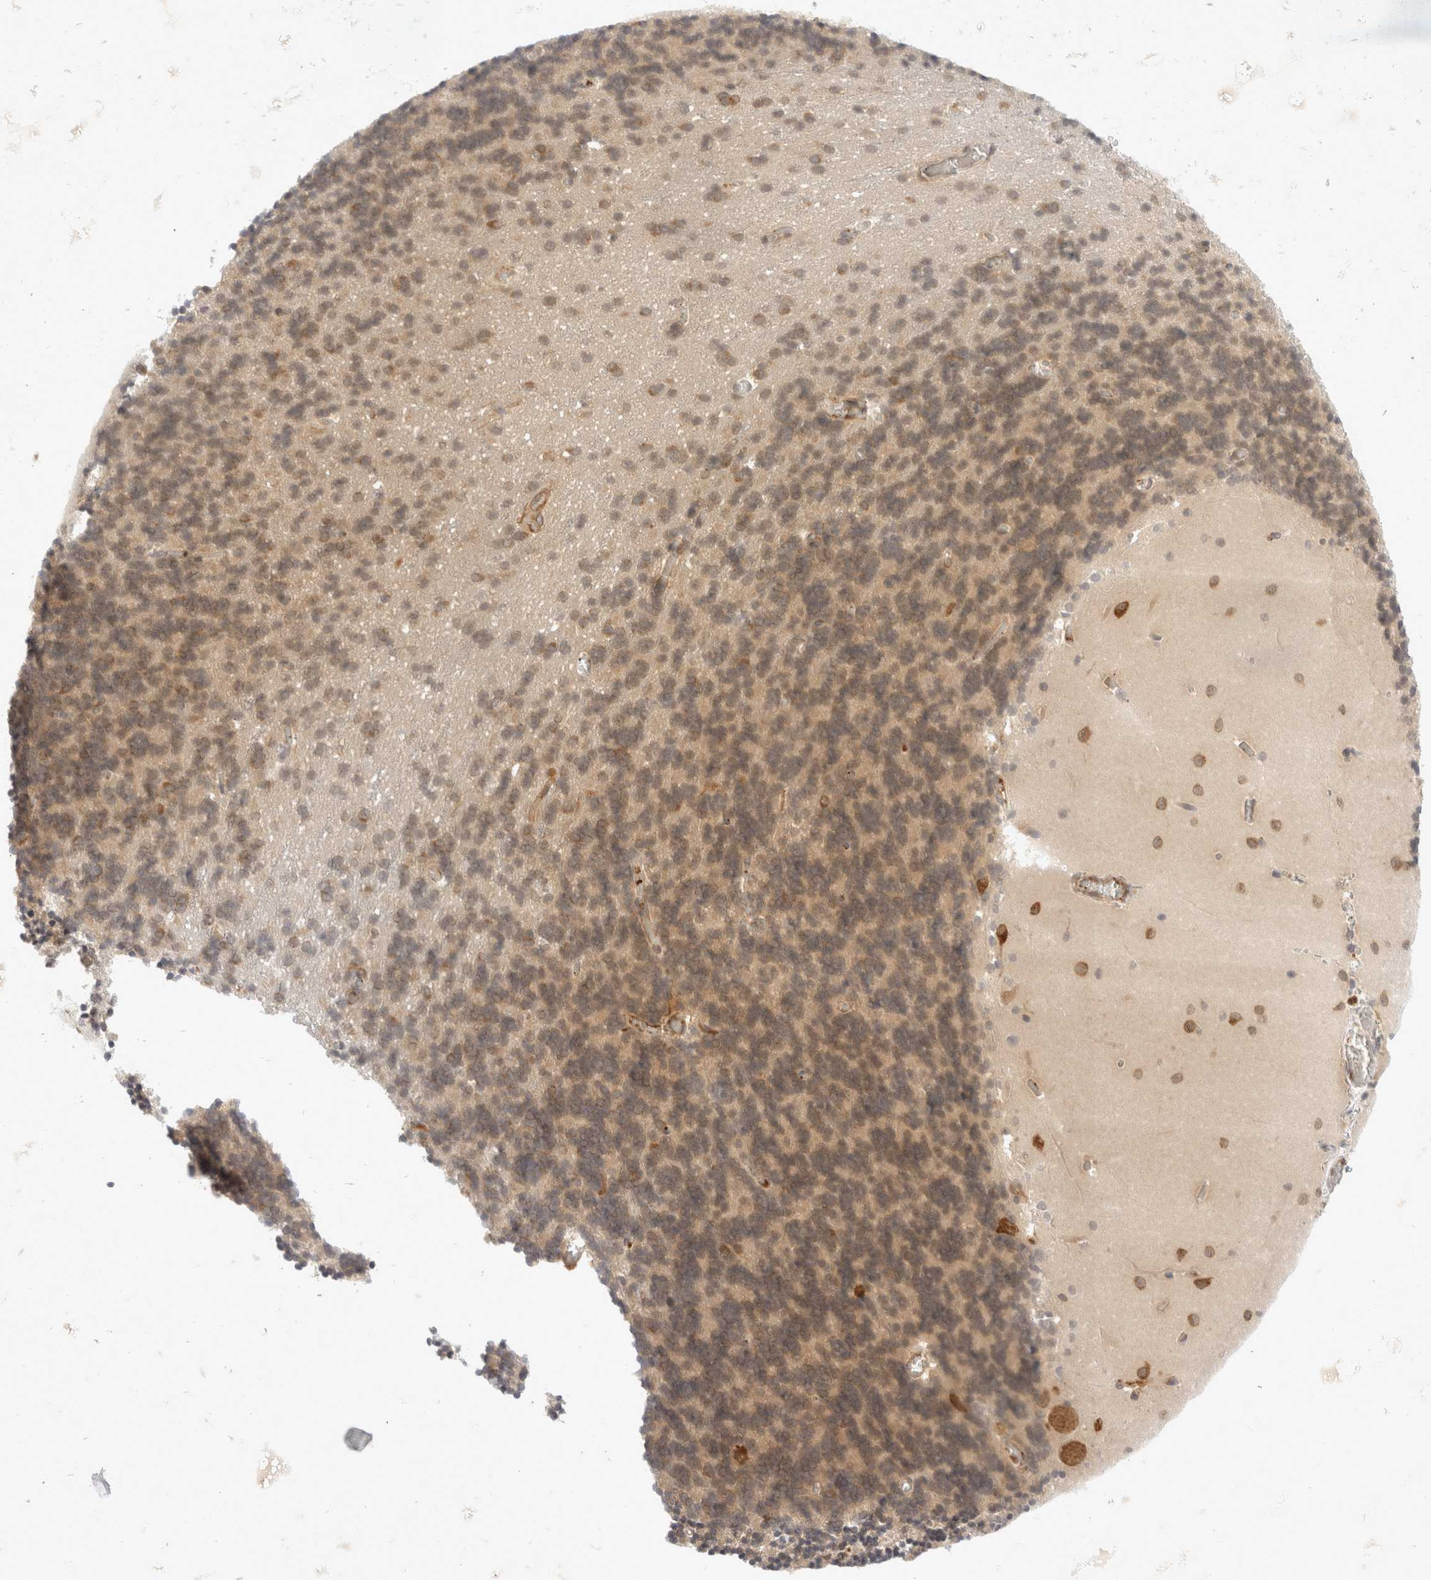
{"staining": {"intensity": "weak", "quantity": "<25%", "location": "cytoplasmic/membranous"}, "tissue": "cerebellum", "cell_type": "Cells in granular layer", "image_type": "normal", "snomed": [{"axis": "morphology", "description": "Normal tissue, NOS"}, {"axis": "topography", "description": "Cerebellum"}], "caption": "This is a photomicrograph of immunohistochemistry staining of benign cerebellum, which shows no staining in cells in granular layer.", "gene": "EIF4G3", "patient": {"sex": "male", "age": 37}}